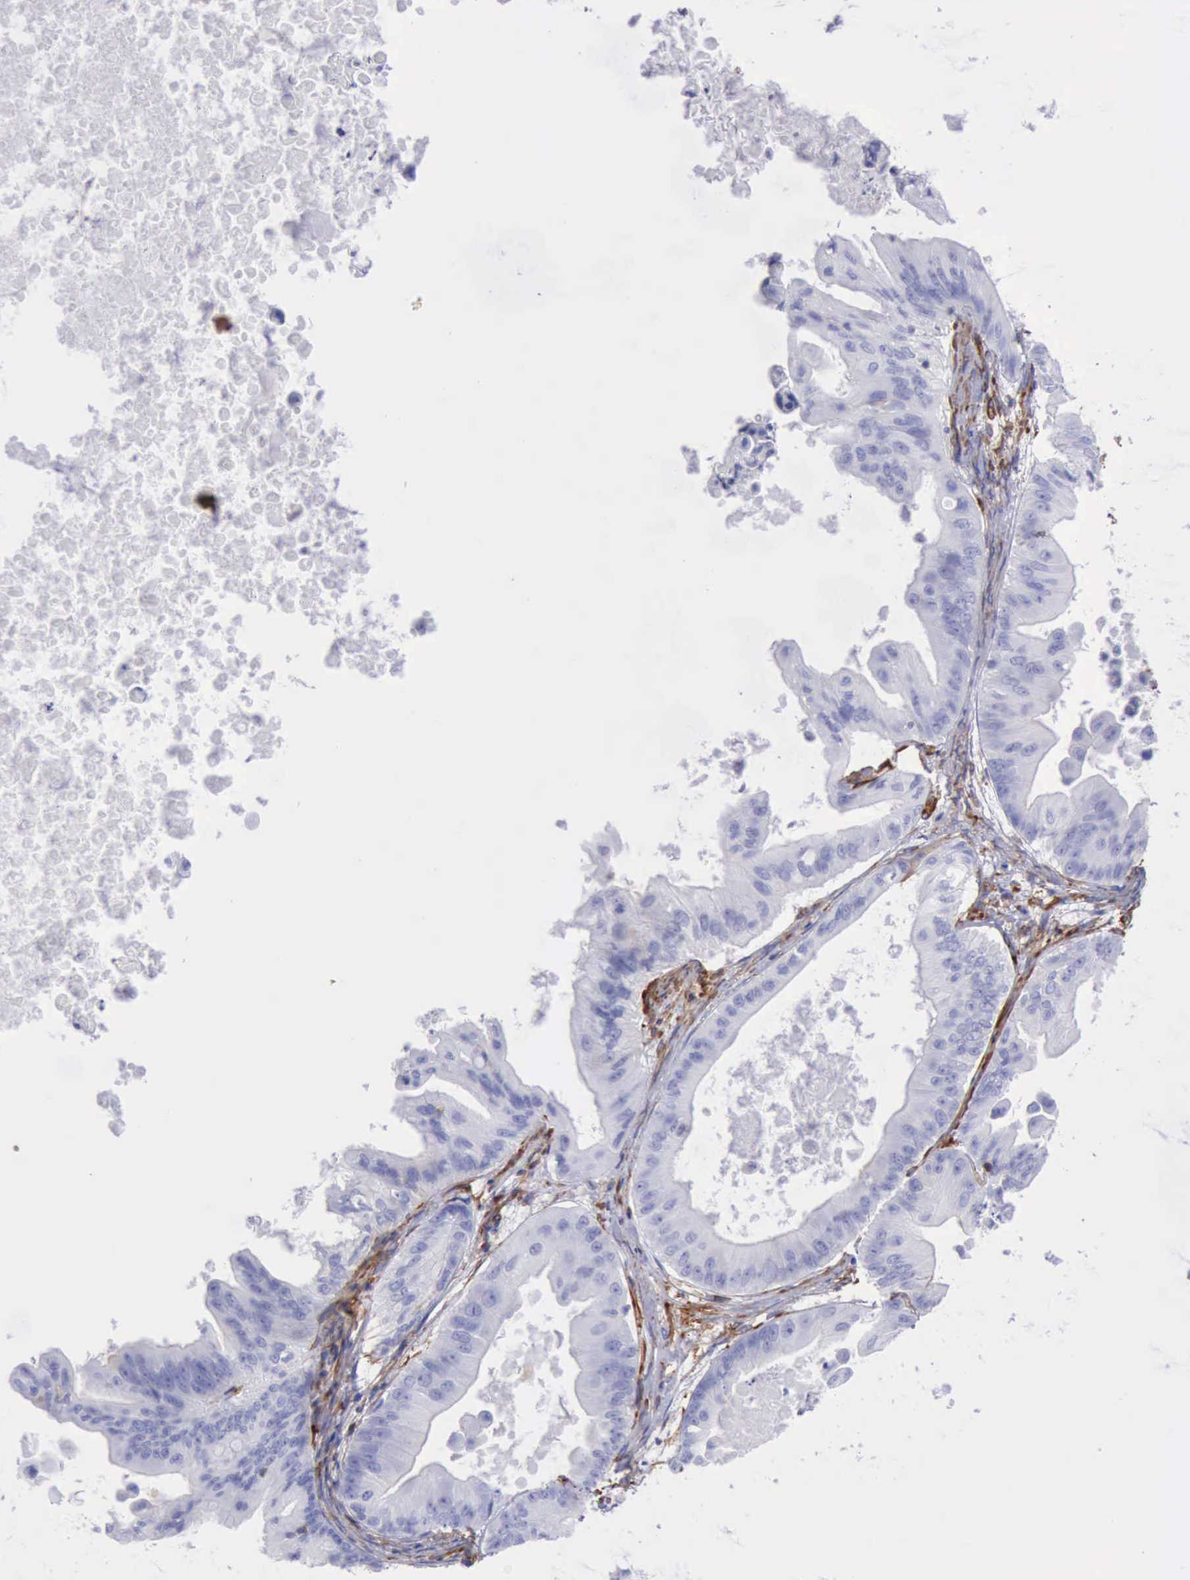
{"staining": {"intensity": "negative", "quantity": "none", "location": "none"}, "tissue": "ovarian cancer", "cell_type": "Tumor cells", "image_type": "cancer", "snomed": [{"axis": "morphology", "description": "Cystadenocarcinoma, mucinous, NOS"}, {"axis": "topography", "description": "Ovary"}], "caption": "Ovarian mucinous cystadenocarcinoma stained for a protein using immunohistochemistry (IHC) exhibits no positivity tumor cells.", "gene": "FLNA", "patient": {"sex": "female", "age": 37}}